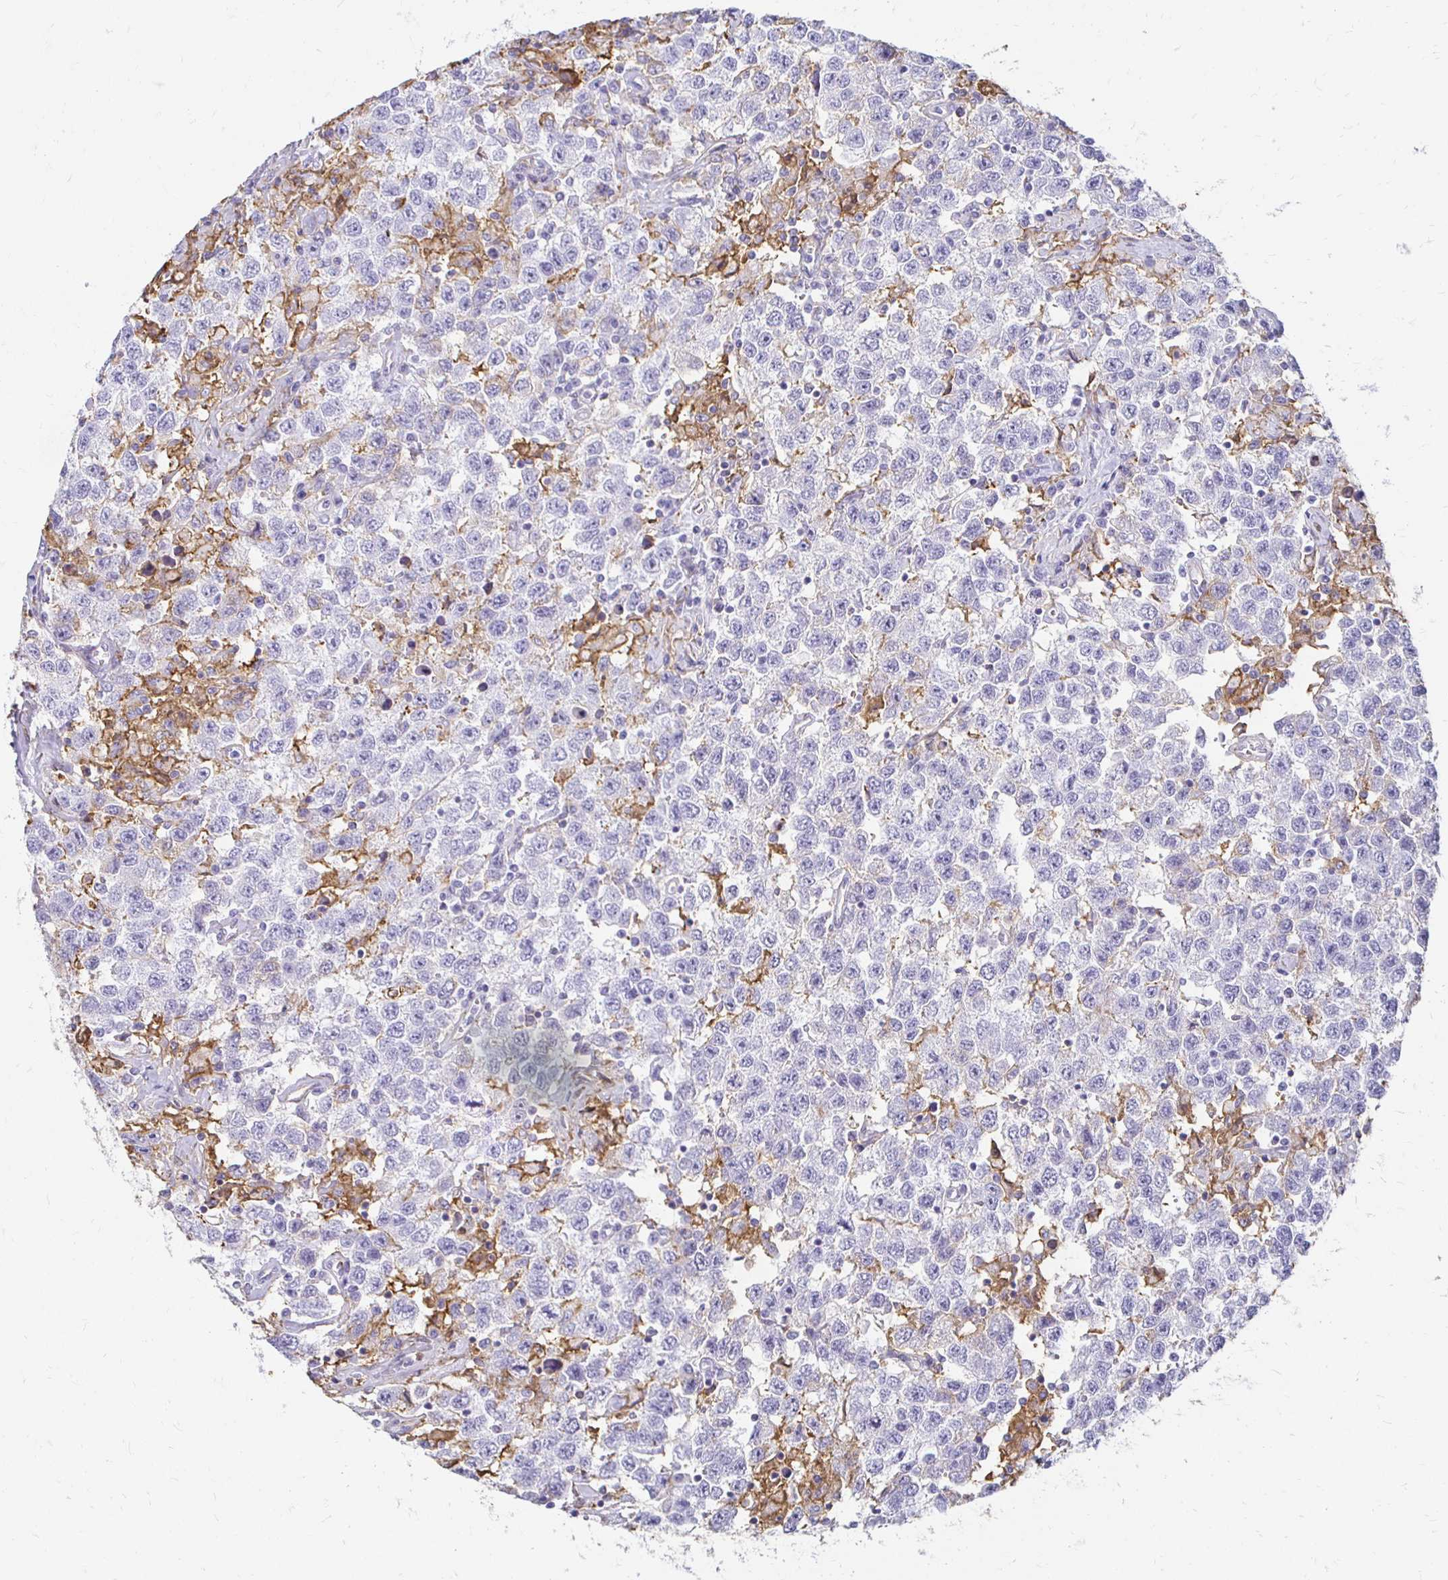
{"staining": {"intensity": "negative", "quantity": "none", "location": "none"}, "tissue": "testis cancer", "cell_type": "Tumor cells", "image_type": "cancer", "snomed": [{"axis": "morphology", "description": "Seminoma, NOS"}, {"axis": "topography", "description": "Testis"}], "caption": "DAB (3,3'-diaminobenzidine) immunohistochemical staining of testis seminoma reveals no significant expression in tumor cells.", "gene": "TAS1R3", "patient": {"sex": "male", "age": 41}}